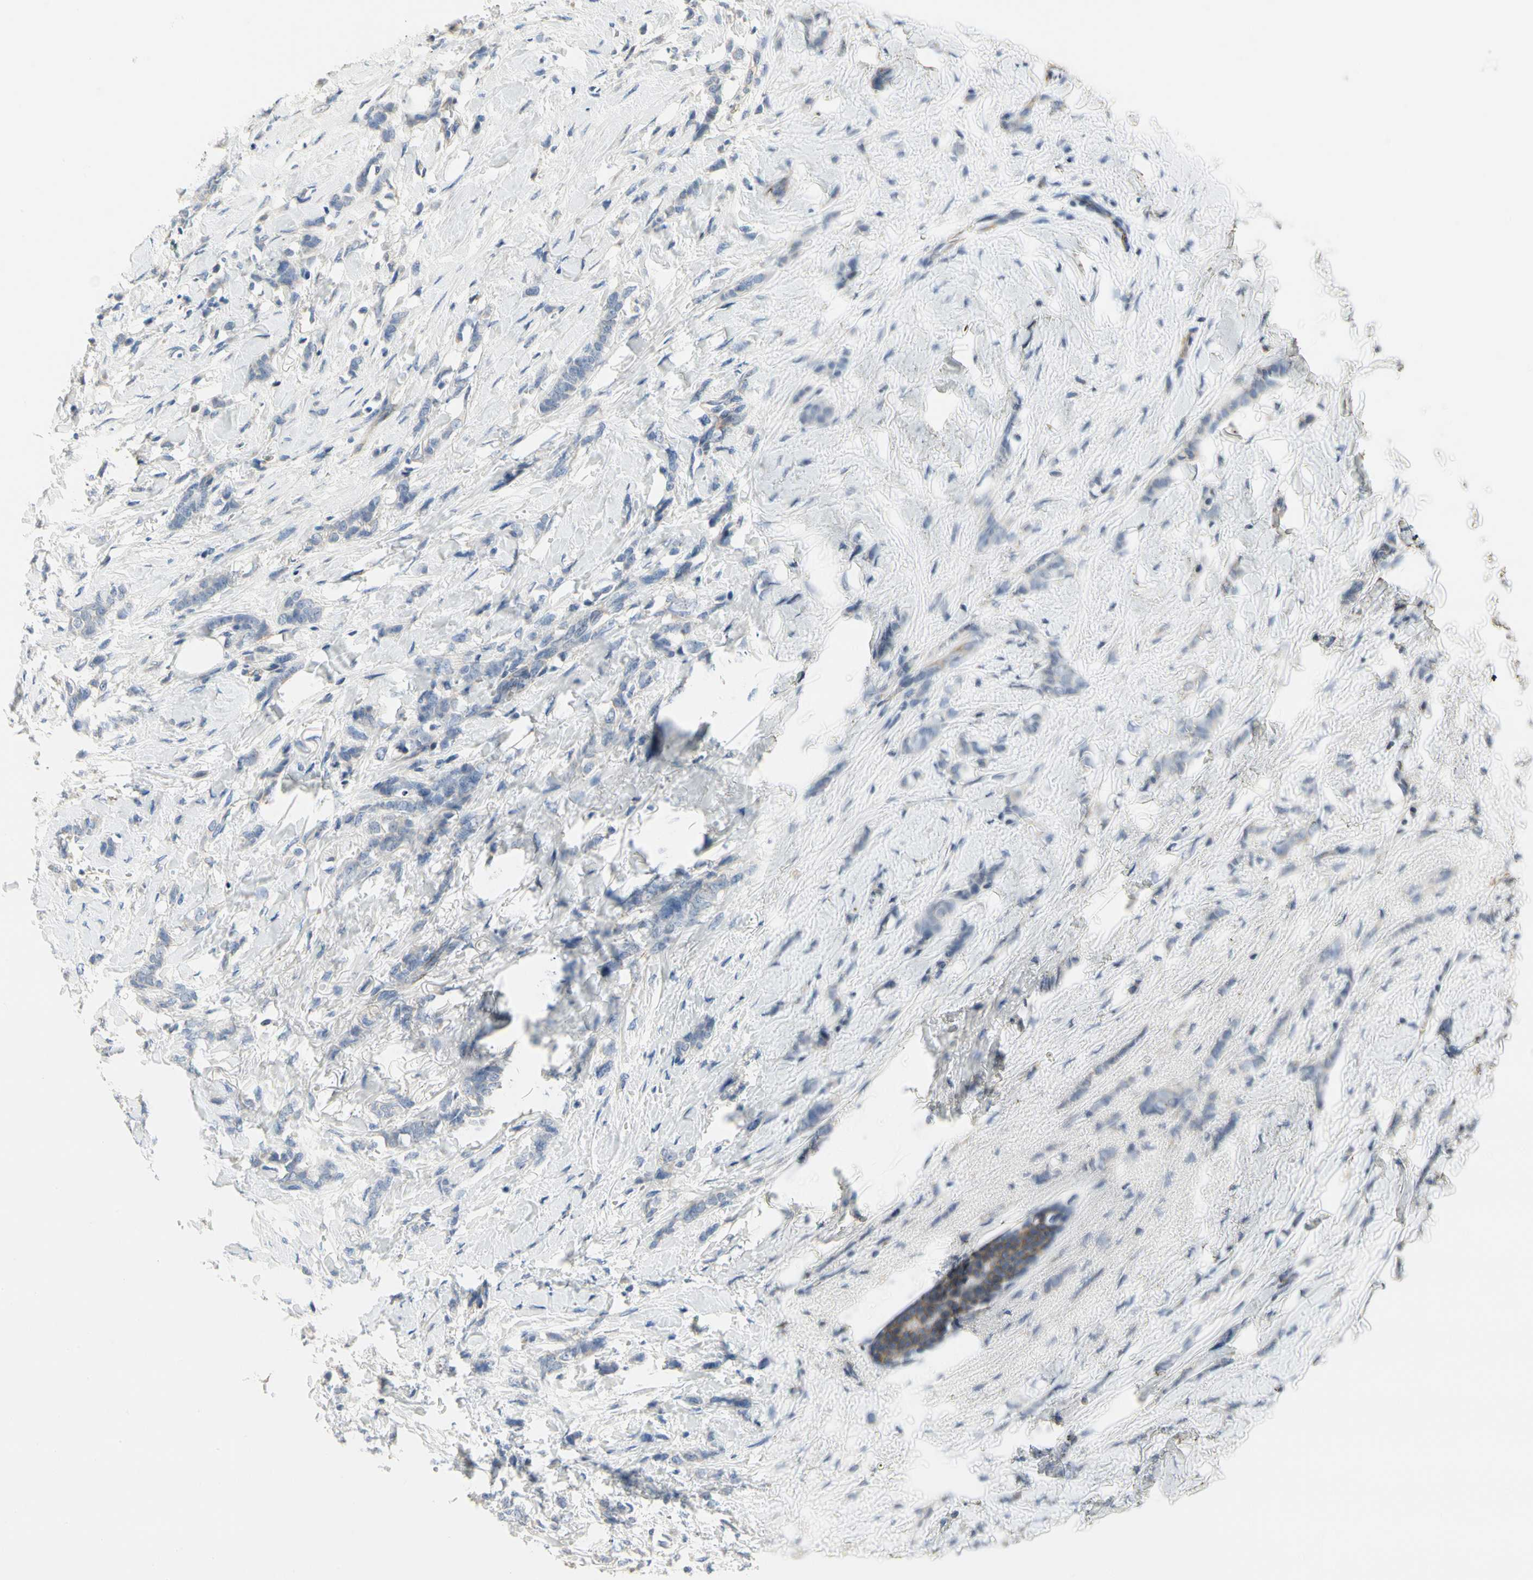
{"staining": {"intensity": "moderate", "quantity": "<25%", "location": "cytoplasmic/membranous"}, "tissue": "breast cancer", "cell_type": "Tumor cells", "image_type": "cancer", "snomed": [{"axis": "morphology", "description": "Lobular carcinoma, in situ"}, {"axis": "morphology", "description": "Lobular carcinoma"}, {"axis": "topography", "description": "Breast"}], "caption": "Tumor cells display moderate cytoplasmic/membranous staining in about <25% of cells in breast cancer.", "gene": "LGR6", "patient": {"sex": "female", "age": 41}}